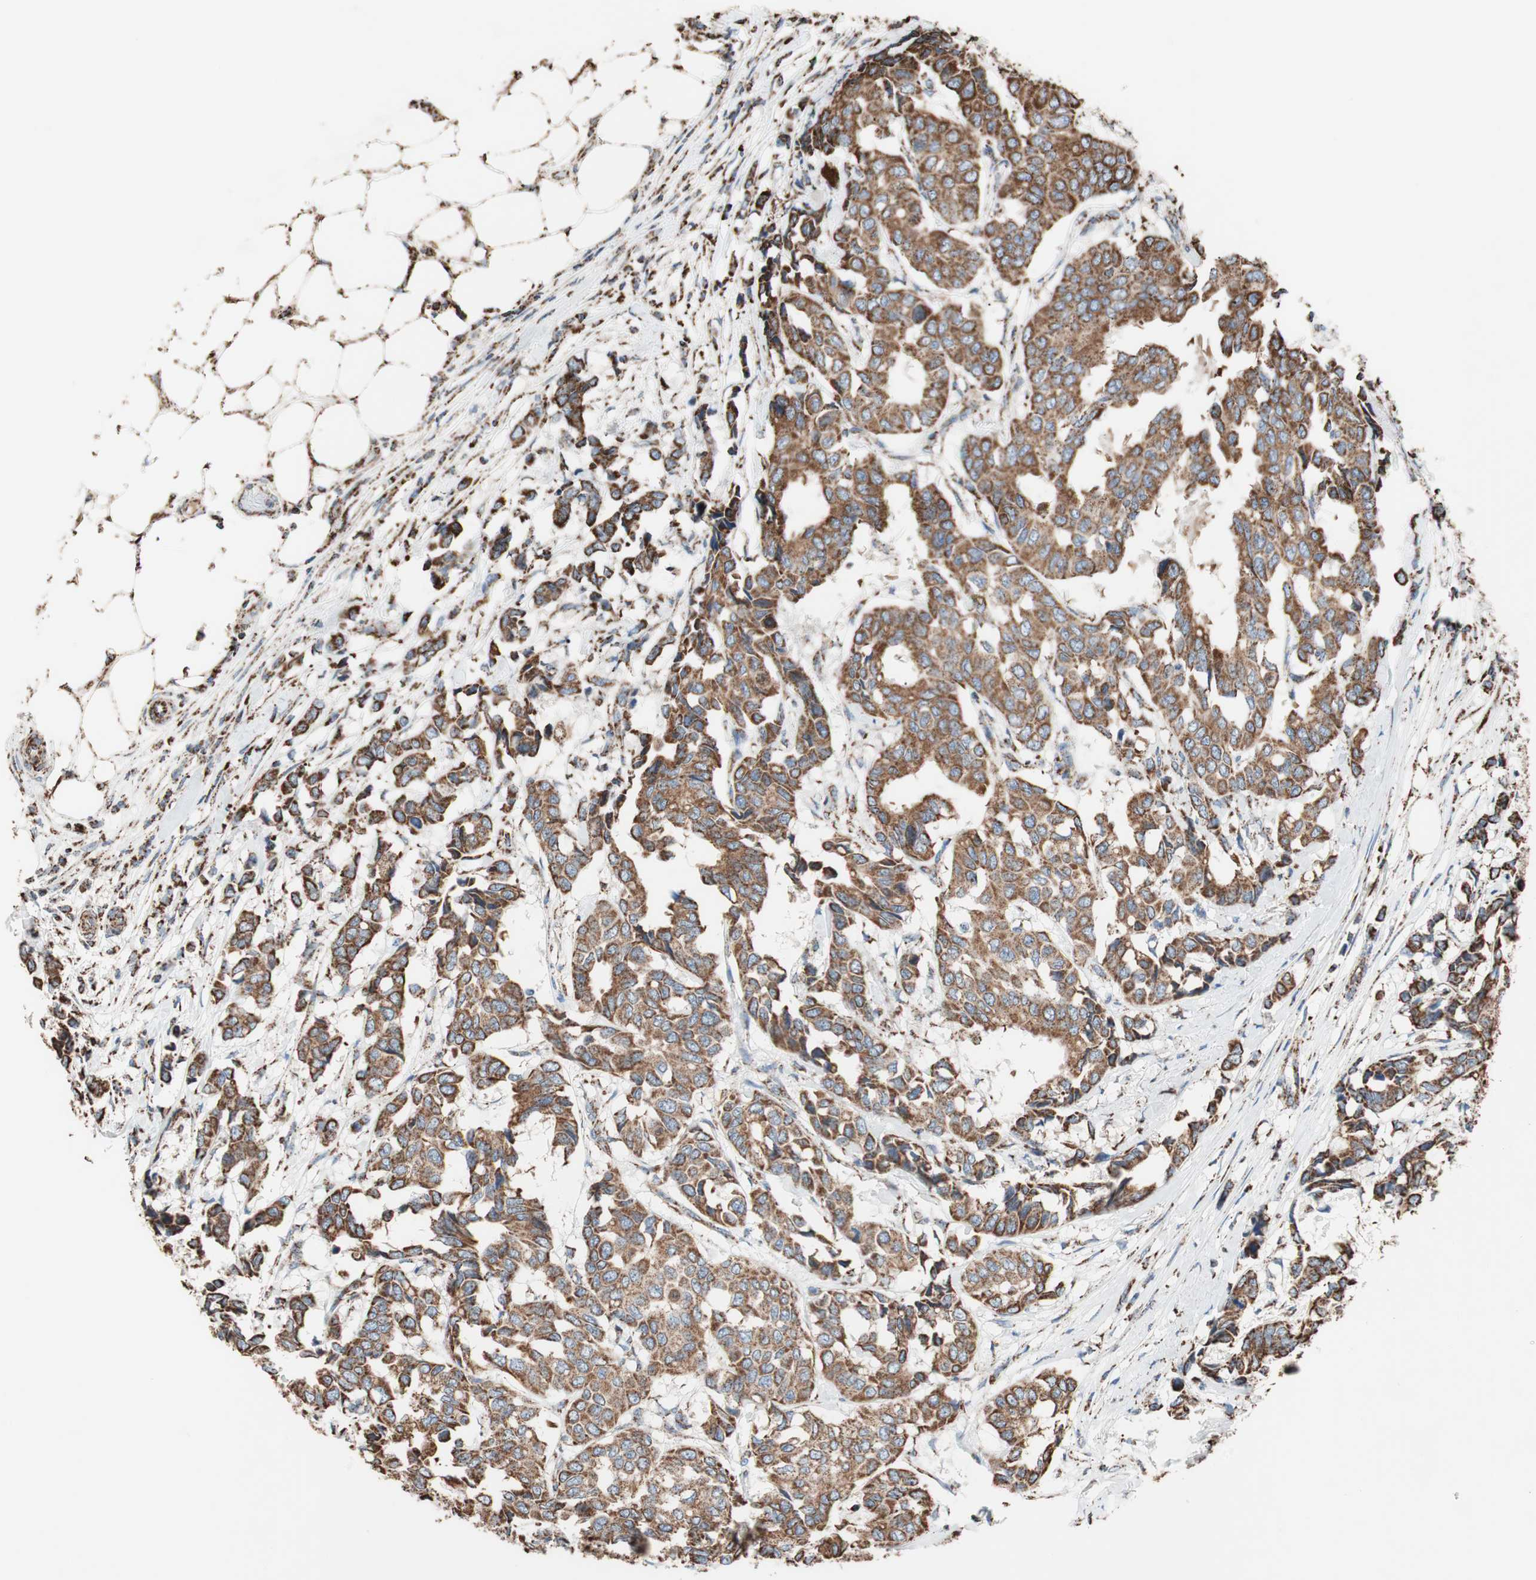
{"staining": {"intensity": "strong", "quantity": ">75%", "location": "cytoplasmic/membranous"}, "tissue": "breast cancer", "cell_type": "Tumor cells", "image_type": "cancer", "snomed": [{"axis": "morphology", "description": "Duct carcinoma"}, {"axis": "topography", "description": "Breast"}], "caption": "Immunohistochemical staining of breast cancer (invasive ductal carcinoma) displays strong cytoplasmic/membranous protein expression in about >75% of tumor cells.", "gene": "PCSK4", "patient": {"sex": "female", "age": 87}}